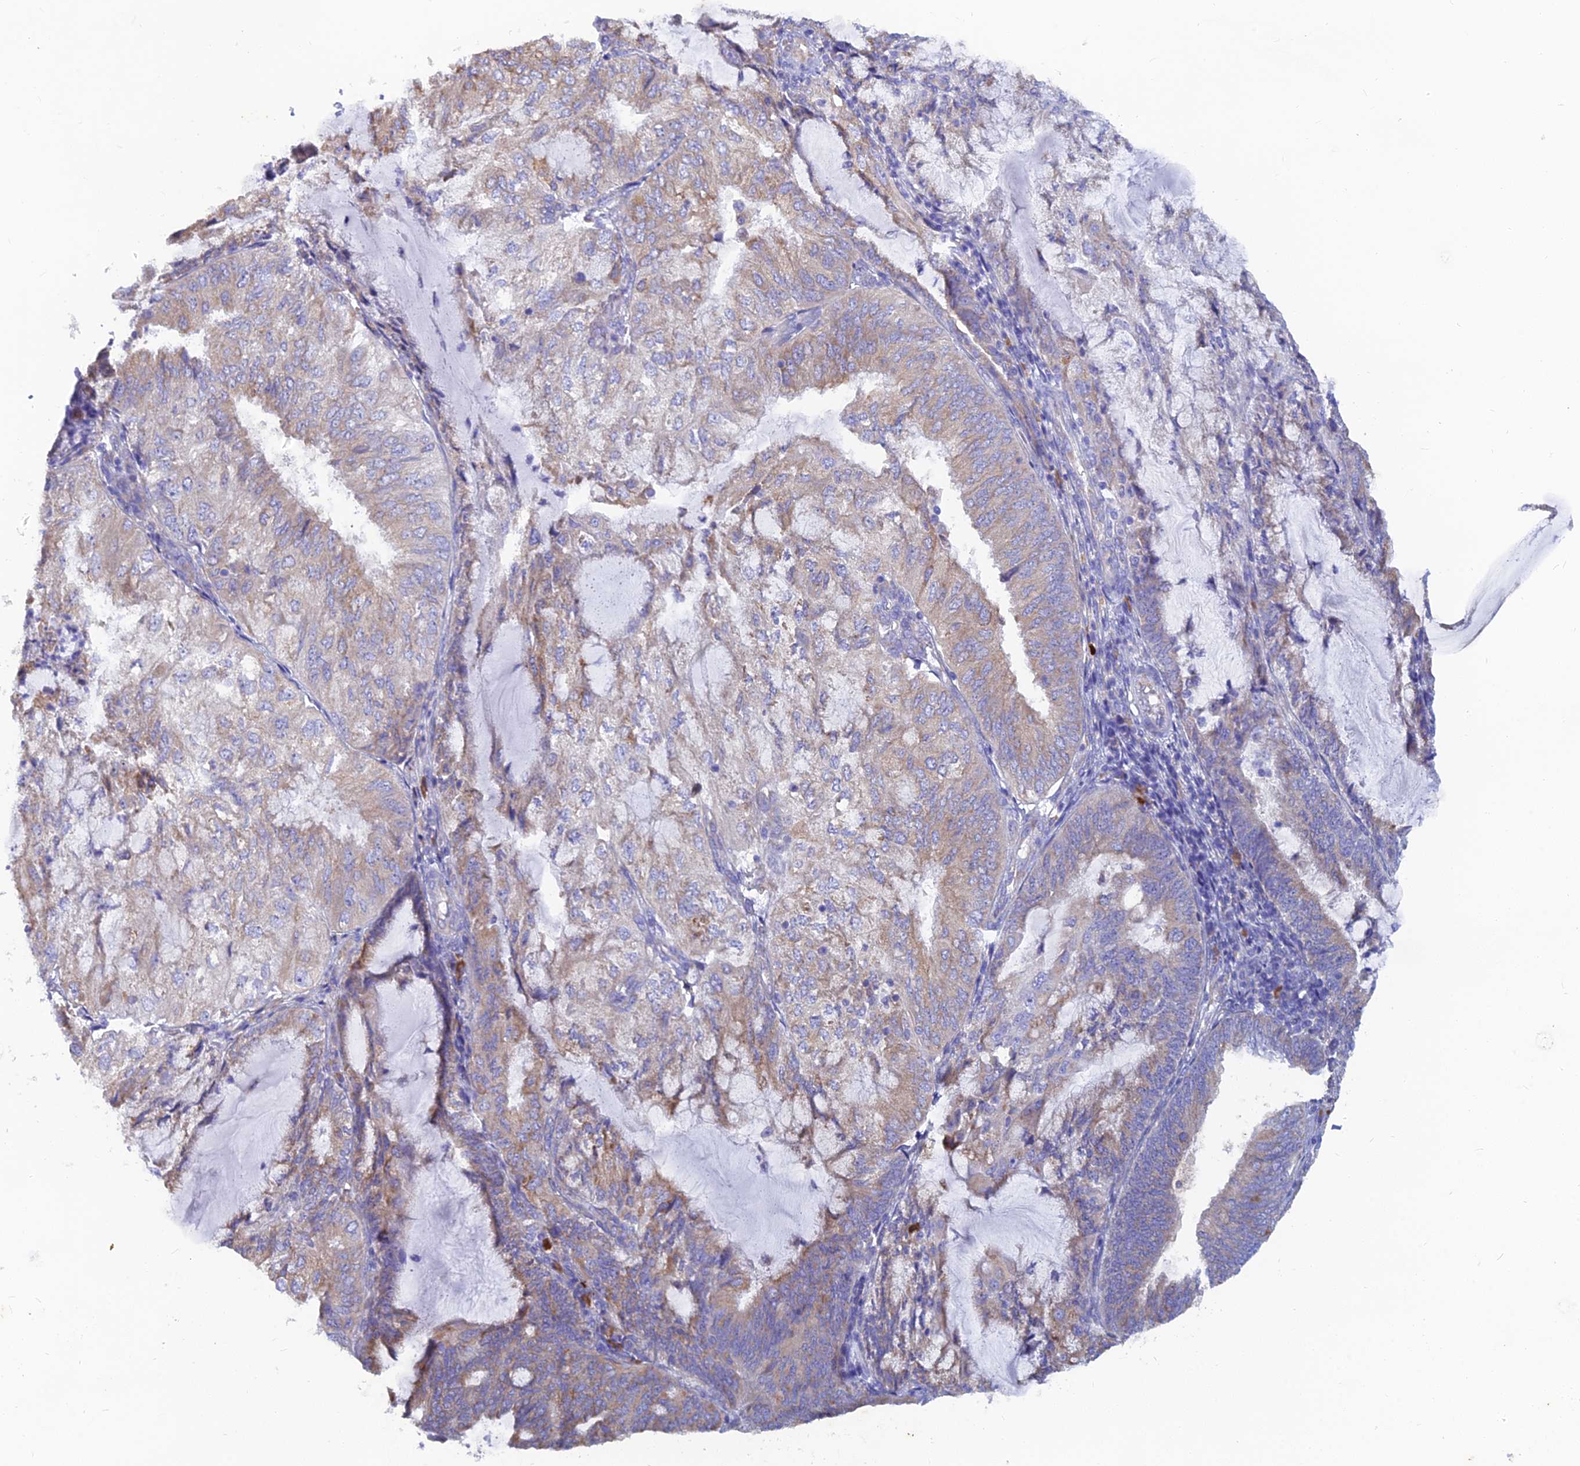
{"staining": {"intensity": "weak", "quantity": "25%-75%", "location": "cytoplasmic/membranous"}, "tissue": "endometrial cancer", "cell_type": "Tumor cells", "image_type": "cancer", "snomed": [{"axis": "morphology", "description": "Adenocarcinoma, NOS"}, {"axis": "topography", "description": "Endometrium"}], "caption": "Weak cytoplasmic/membranous staining is seen in about 25%-75% of tumor cells in adenocarcinoma (endometrial).", "gene": "WDR35", "patient": {"sex": "female", "age": 81}}